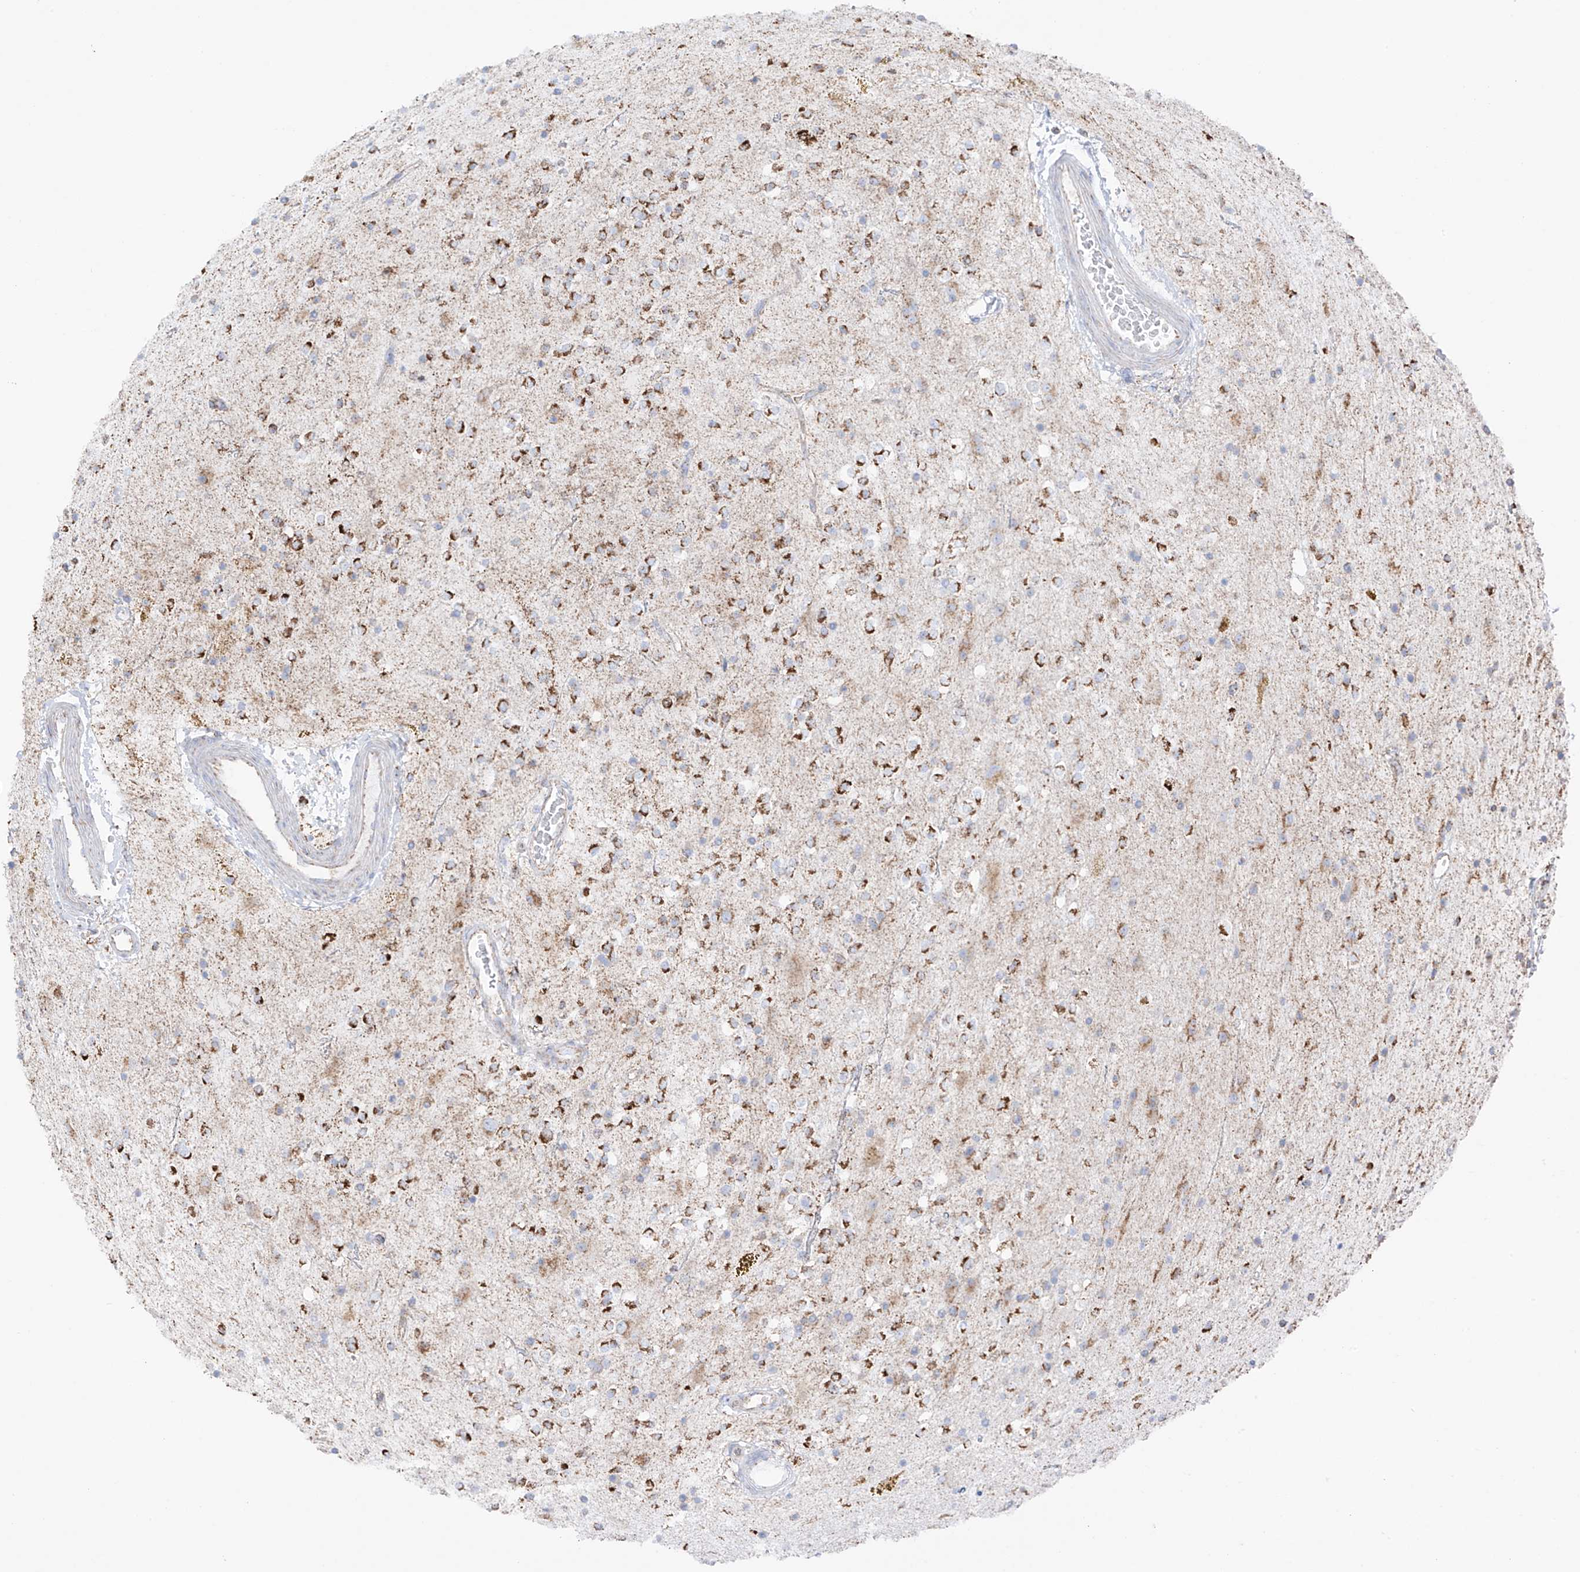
{"staining": {"intensity": "moderate", "quantity": "25%-75%", "location": "cytoplasmic/membranous"}, "tissue": "glioma", "cell_type": "Tumor cells", "image_type": "cancer", "snomed": [{"axis": "morphology", "description": "Glioma, malignant, High grade"}, {"axis": "topography", "description": "Brain"}], "caption": "IHC image of neoplastic tissue: malignant glioma (high-grade) stained using IHC demonstrates medium levels of moderate protein expression localized specifically in the cytoplasmic/membranous of tumor cells, appearing as a cytoplasmic/membranous brown color.", "gene": "XKR3", "patient": {"sex": "male", "age": 34}}